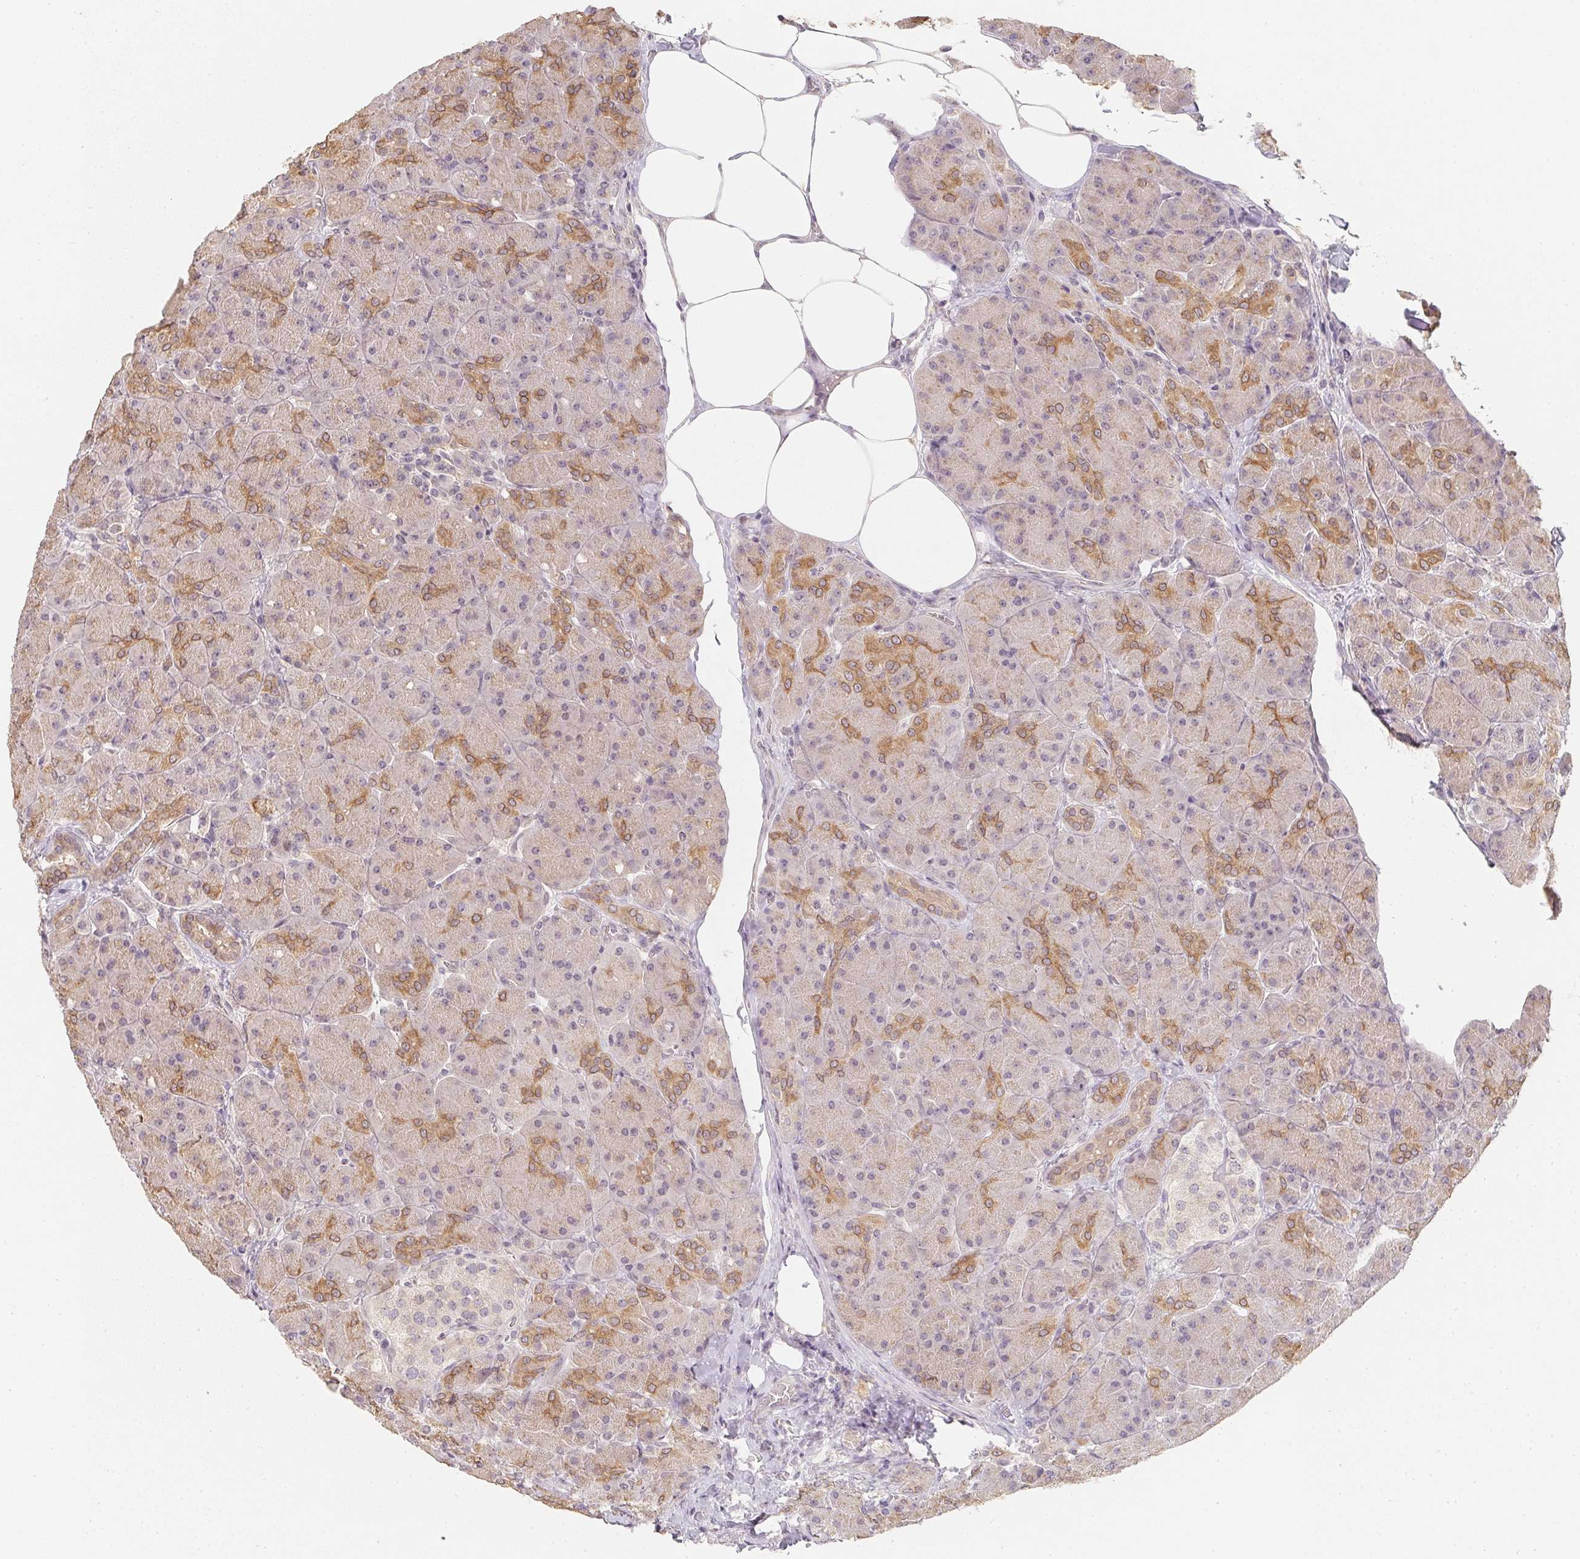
{"staining": {"intensity": "moderate", "quantity": "<25%", "location": "cytoplasmic/membranous"}, "tissue": "pancreas", "cell_type": "Exocrine glandular cells", "image_type": "normal", "snomed": [{"axis": "morphology", "description": "Normal tissue, NOS"}, {"axis": "topography", "description": "Pancreas"}], "caption": "A brown stain shows moderate cytoplasmic/membranous expression of a protein in exocrine glandular cells of unremarkable human pancreas. The protein of interest is stained brown, and the nuclei are stained in blue (DAB (3,3'-diaminobenzidine) IHC with brightfield microscopy, high magnification).", "gene": "SOAT1", "patient": {"sex": "male", "age": 55}}